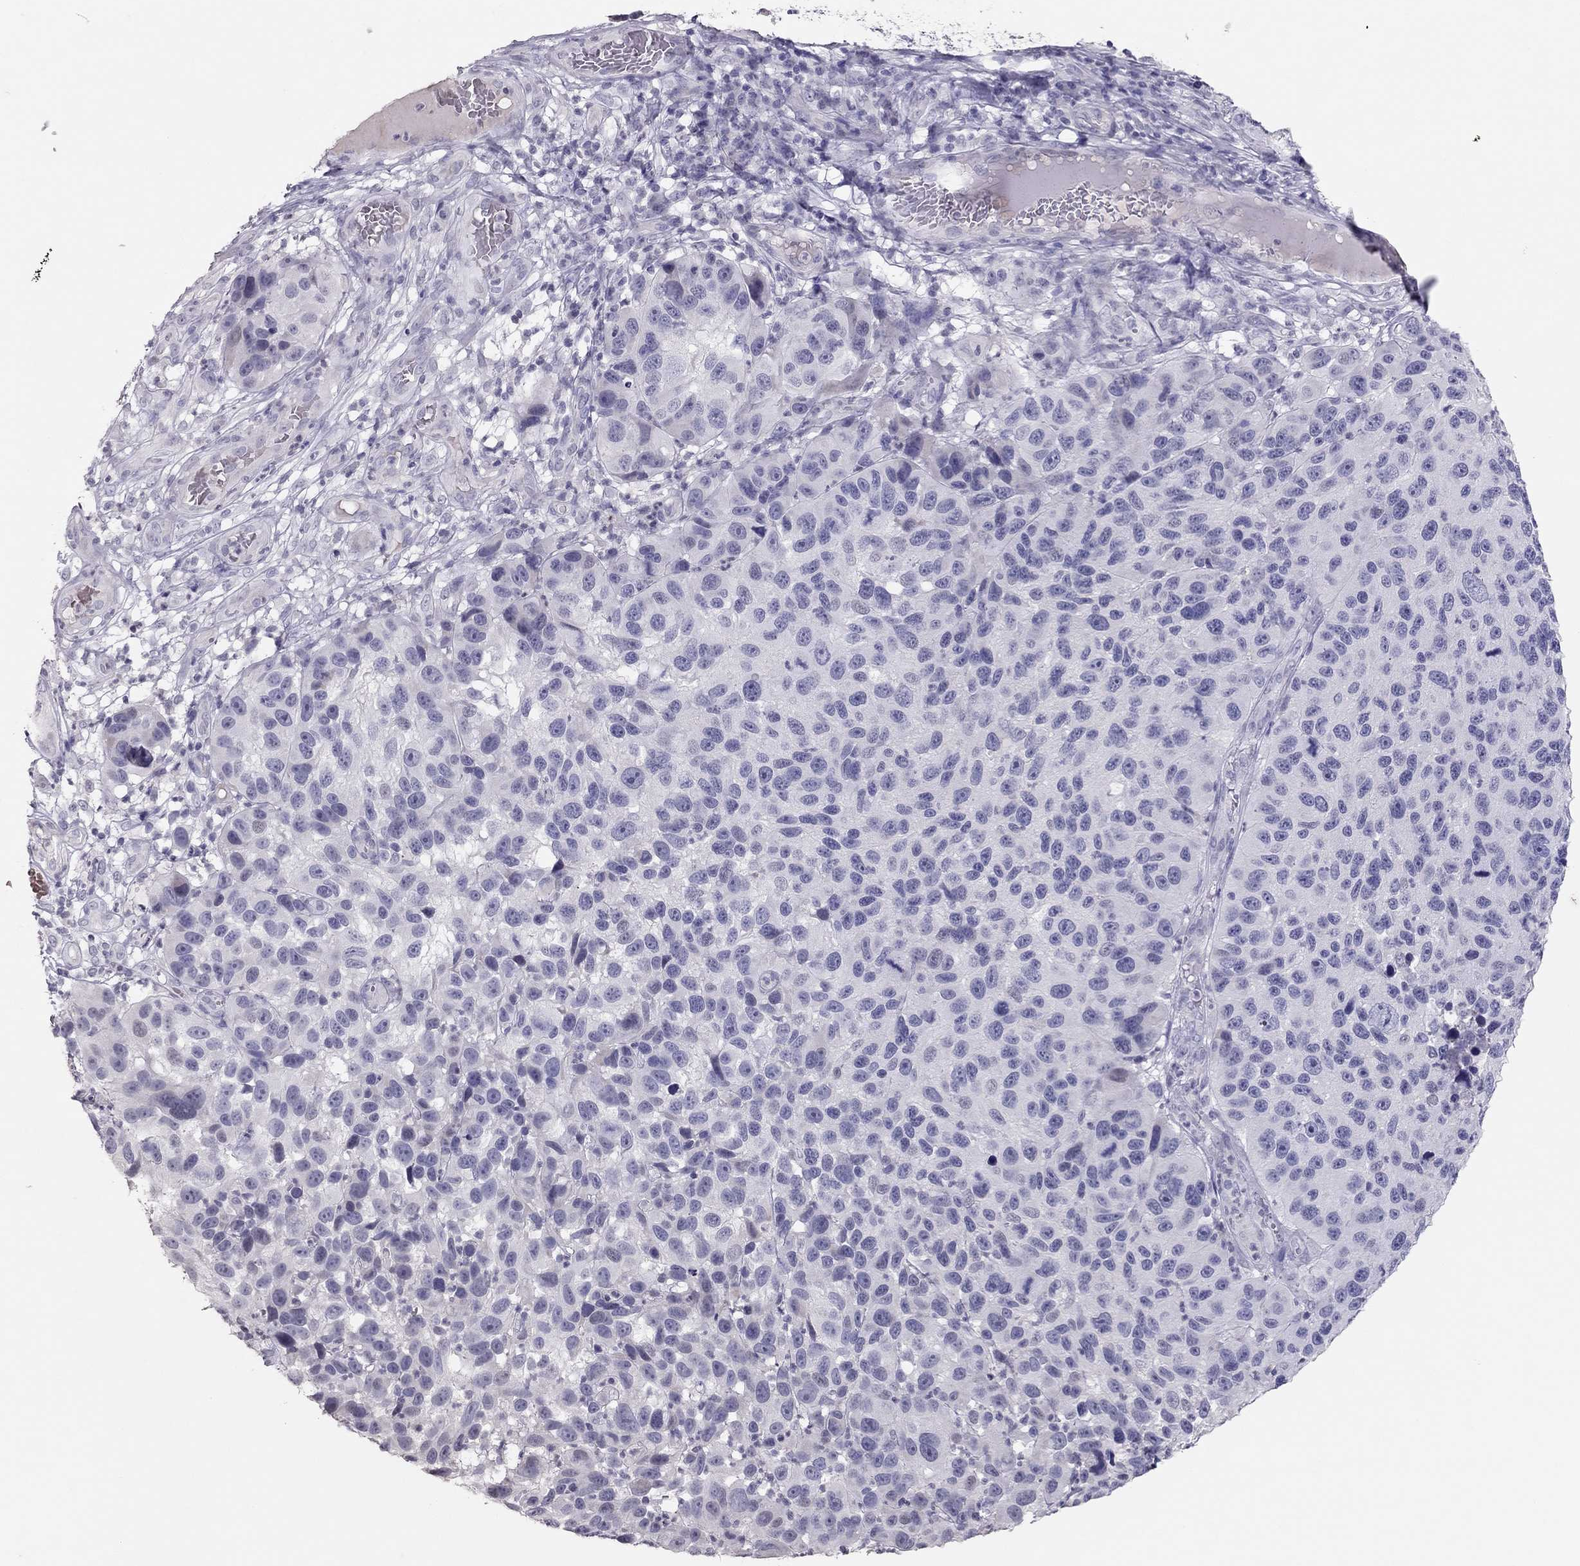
{"staining": {"intensity": "negative", "quantity": "none", "location": "none"}, "tissue": "melanoma", "cell_type": "Tumor cells", "image_type": "cancer", "snomed": [{"axis": "morphology", "description": "Malignant melanoma, NOS"}, {"axis": "topography", "description": "Skin"}], "caption": "DAB (3,3'-diaminobenzidine) immunohistochemical staining of human melanoma exhibits no significant expression in tumor cells.", "gene": "TSHB", "patient": {"sex": "male", "age": 53}}